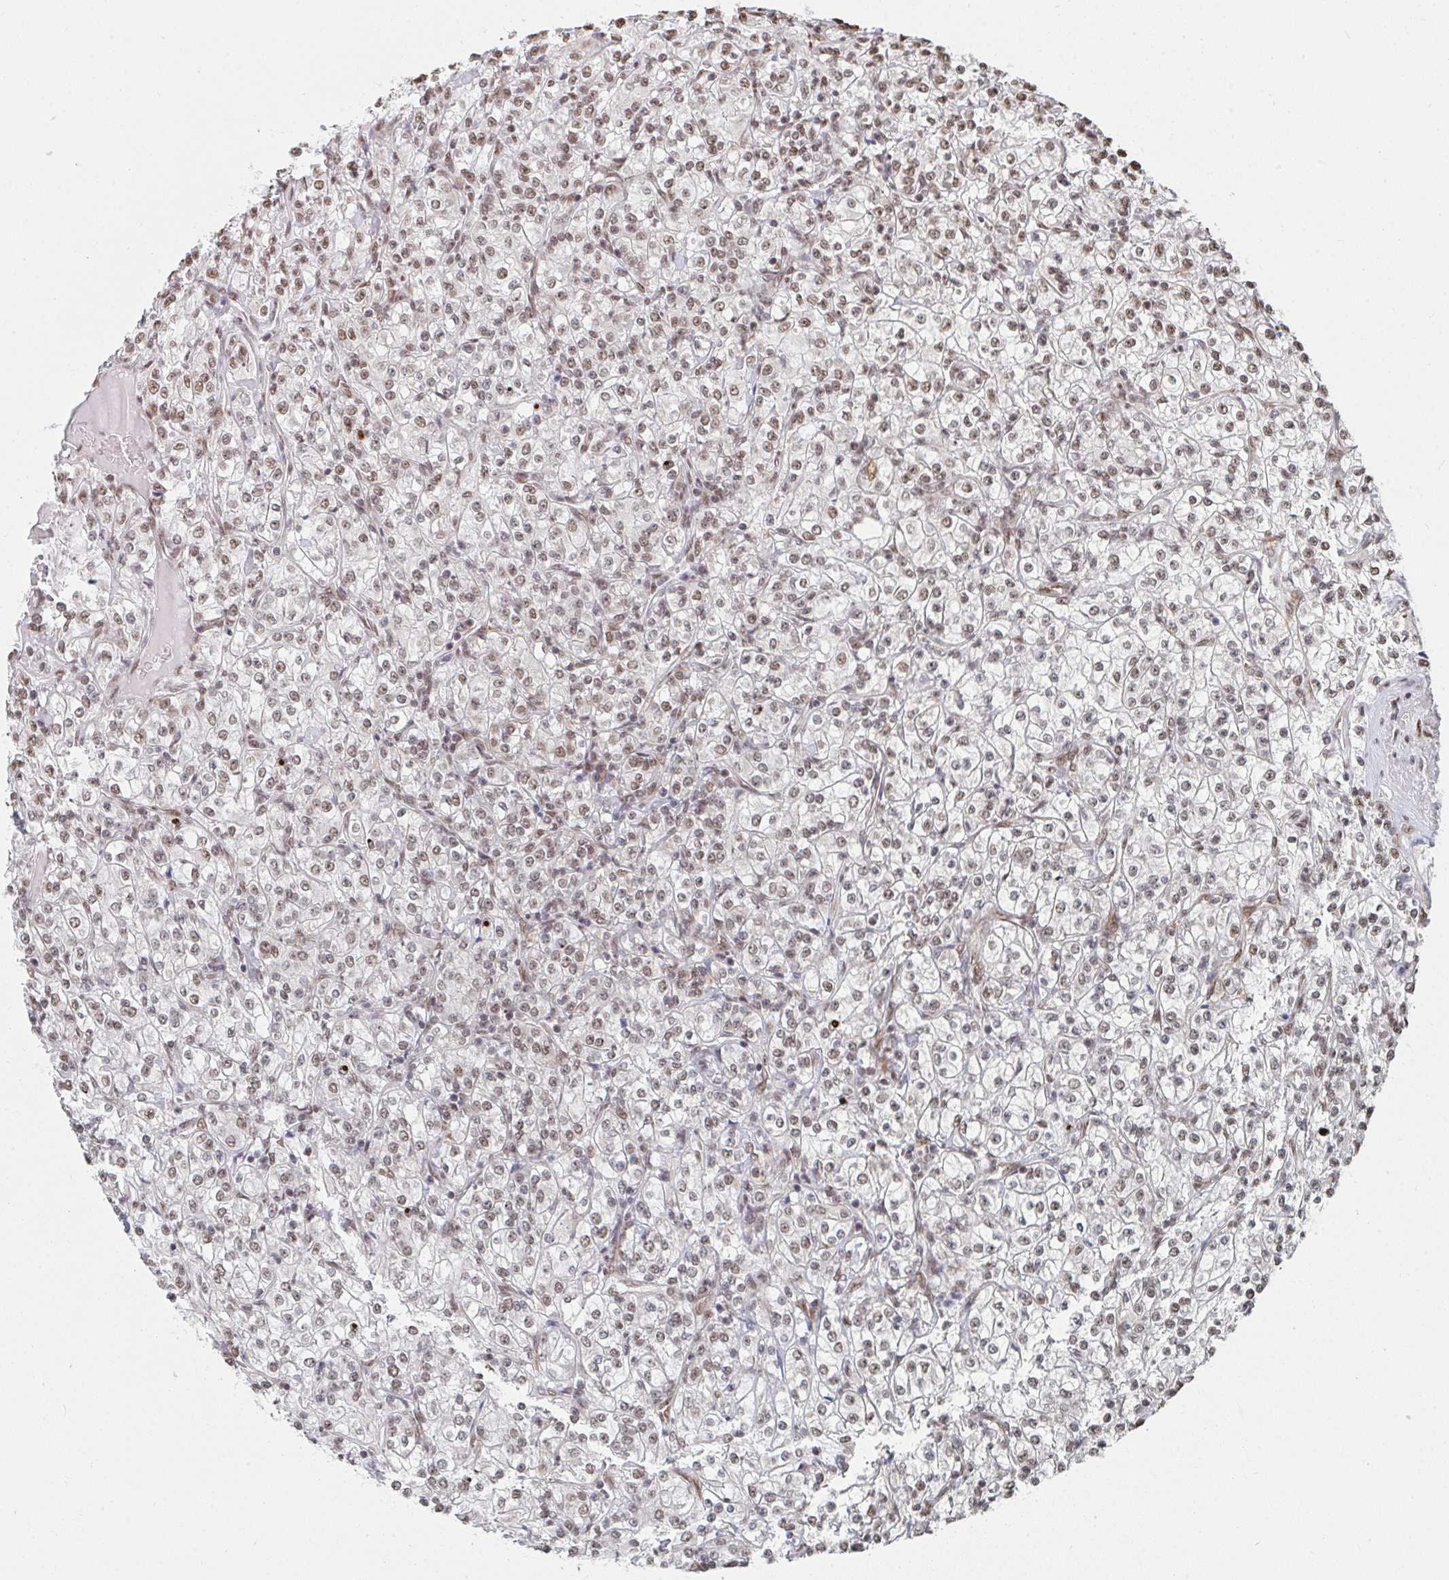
{"staining": {"intensity": "weak", "quantity": ">75%", "location": "nuclear"}, "tissue": "renal cancer", "cell_type": "Tumor cells", "image_type": "cancer", "snomed": [{"axis": "morphology", "description": "Adenocarcinoma, NOS"}, {"axis": "topography", "description": "Kidney"}], "caption": "DAB (3,3'-diaminobenzidine) immunohistochemical staining of human renal cancer shows weak nuclear protein positivity in about >75% of tumor cells.", "gene": "MBNL1", "patient": {"sex": "male", "age": 77}}